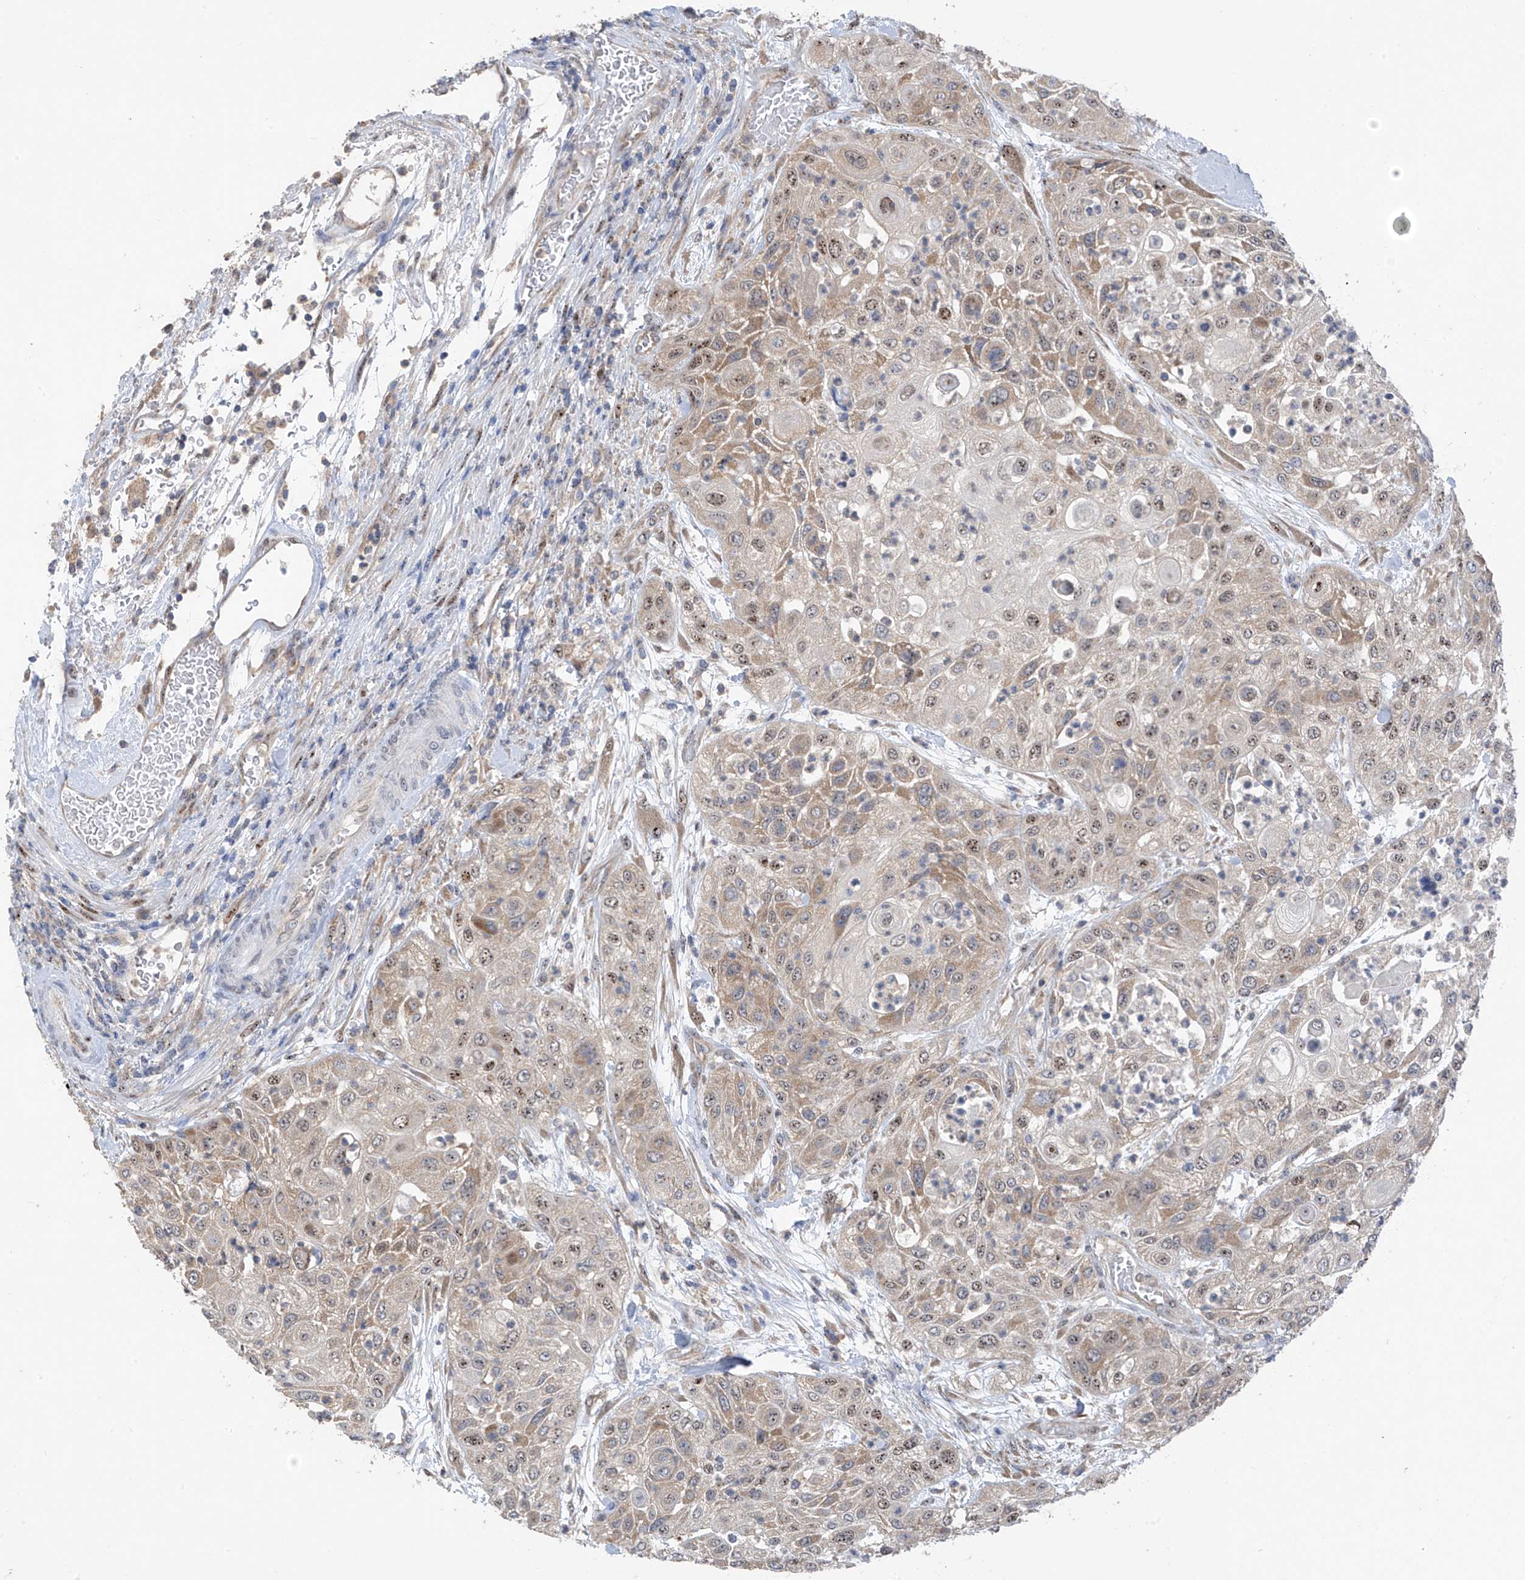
{"staining": {"intensity": "moderate", "quantity": "25%-75%", "location": "cytoplasmic/membranous,nuclear"}, "tissue": "urothelial cancer", "cell_type": "Tumor cells", "image_type": "cancer", "snomed": [{"axis": "morphology", "description": "Urothelial carcinoma, High grade"}, {"axis": "topography", "description": "Urinary bladder"}], "caption": "A histopathology image showing moderate cytoplasmic/membranous and nuclear expression in approximately 25%-75% of tumor cells in urothelial carcinoma (high-grade), as visualized by brown immunohistochemical staining.", "gene": "RPL4", "patient": {"sex": "female", "age": 79}}